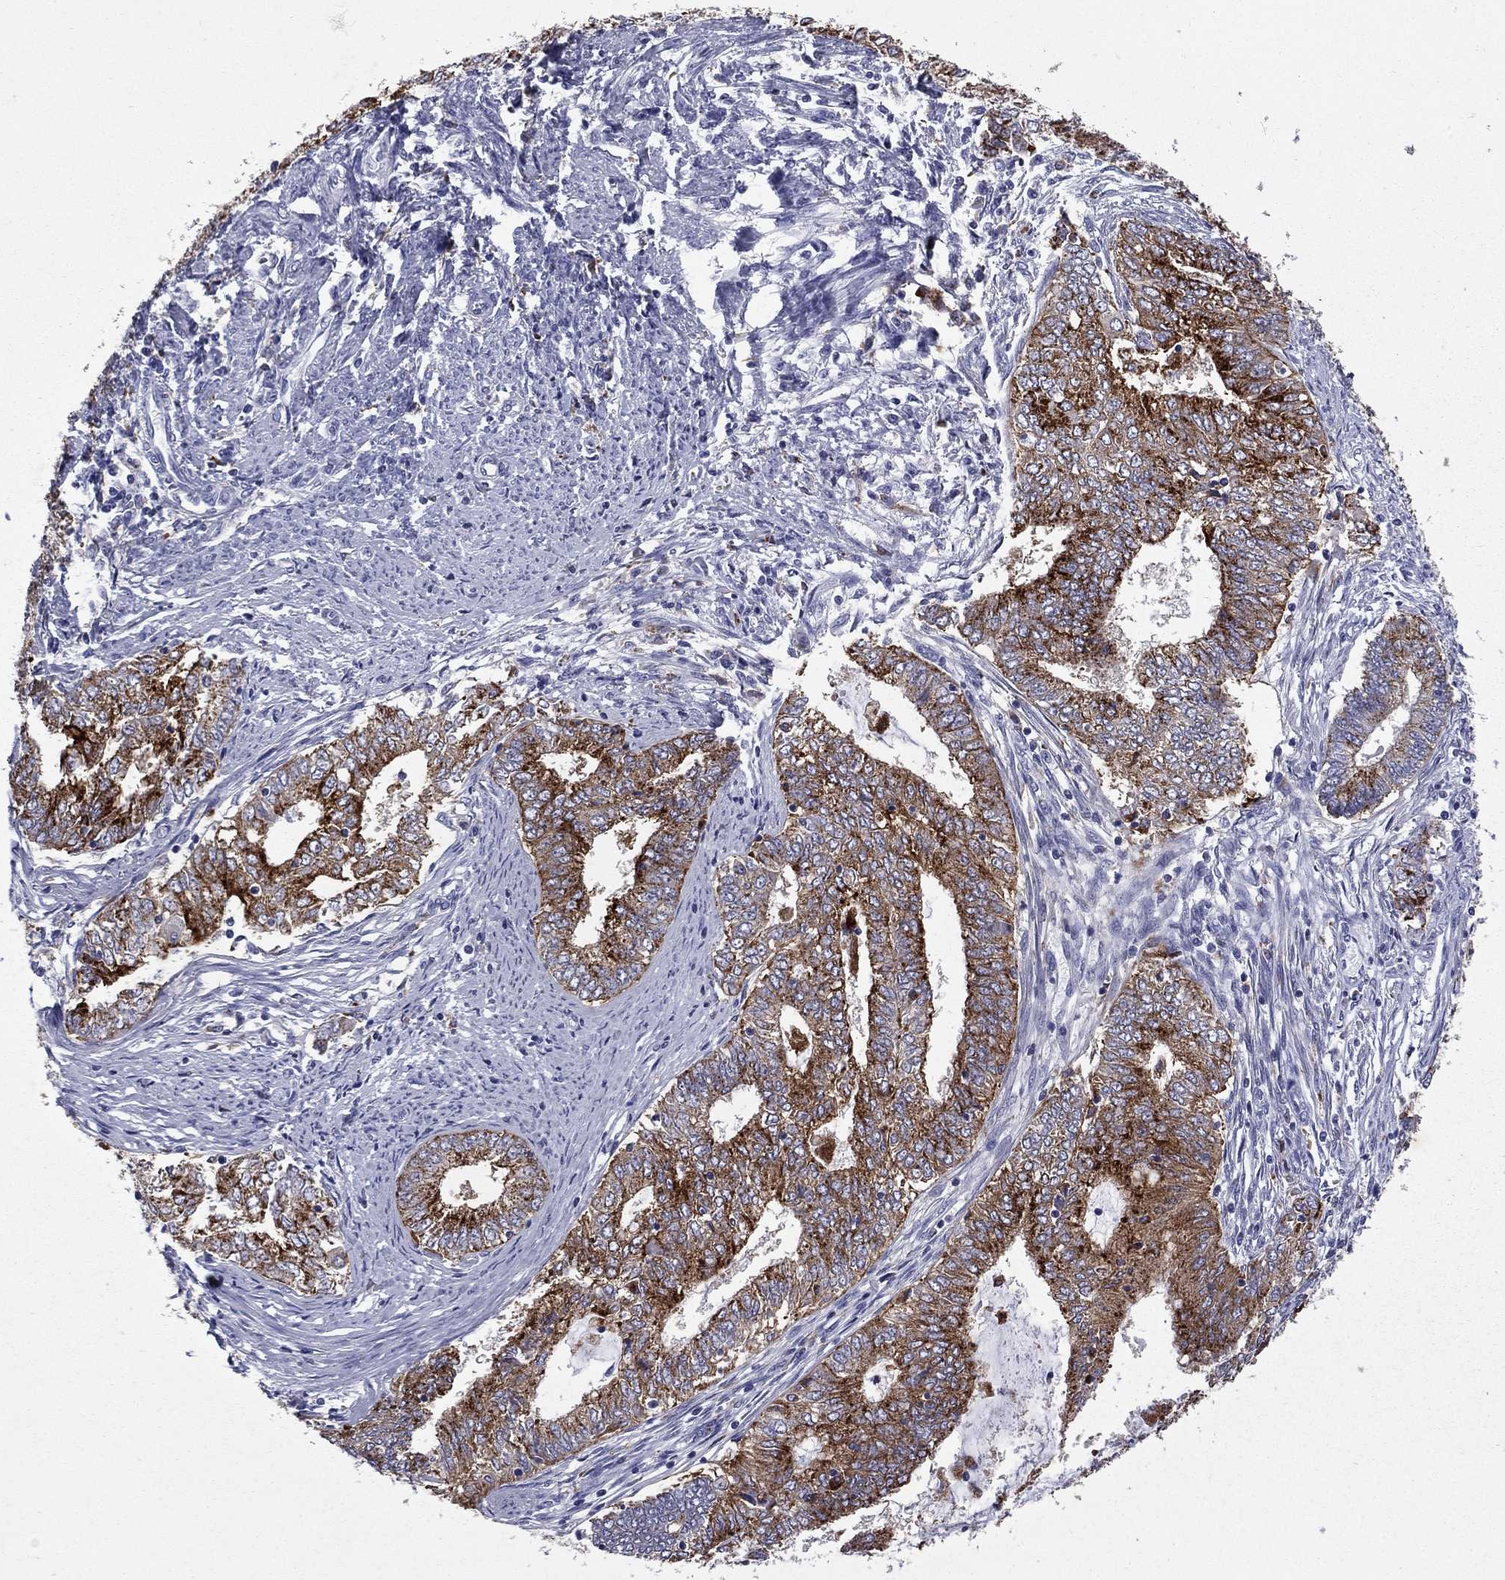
{"staining": {"intensity": "strong", "quantity": ">75%", "location": "cytoplasmic/membranous"}, "tissue": "endometrial cancer", "cell_type": "Tumor cells", "image_type": "cancer", "snomed": [{"axis": "morphology", "description": "Adenocarcinoma, NOS"}, {"axis": "topography", "description": "Endometrium"}], "caption": "Adenocarcinoma (endometrial) tissue displays strong cytoplasmic/membranous staining in approximately >75% of tumor cells, visualized by immunohistochemistry.", "gene": "MADCAM1", "patient": {"sex": "female", "age": 62}}